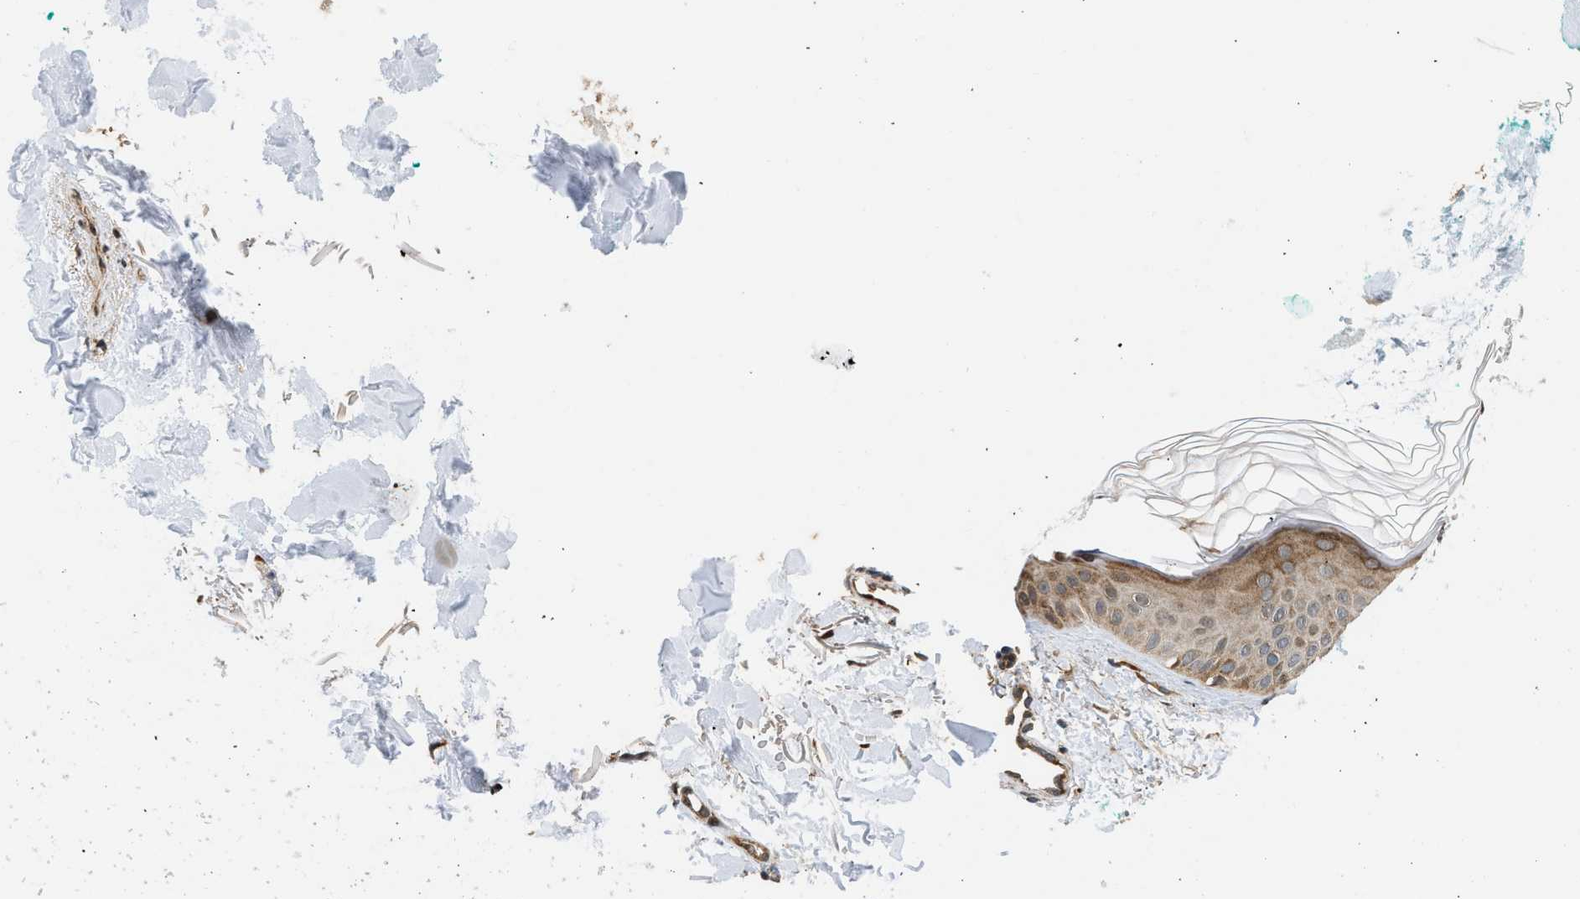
{"staining": {"intensity": "weak", "quantity": ">75%", "location": "cytoplasmic/membranous"}, "tissue": "skin", "cell_type": "Fibroblasts", "image_type": "normal", "snomed": [{"axis": "morphology", "description": "Normal tissue, NOS"}, {"axis": "topography", "description": "Skin"}], "caption": "Brown immunohistochemical staining in unremarkable skin shows weak cytoplasmic/membranous staining in approximately >75% of fibroblasts.", "gene": "POLG2", "patient": {"sex": "male", "age": 71}}